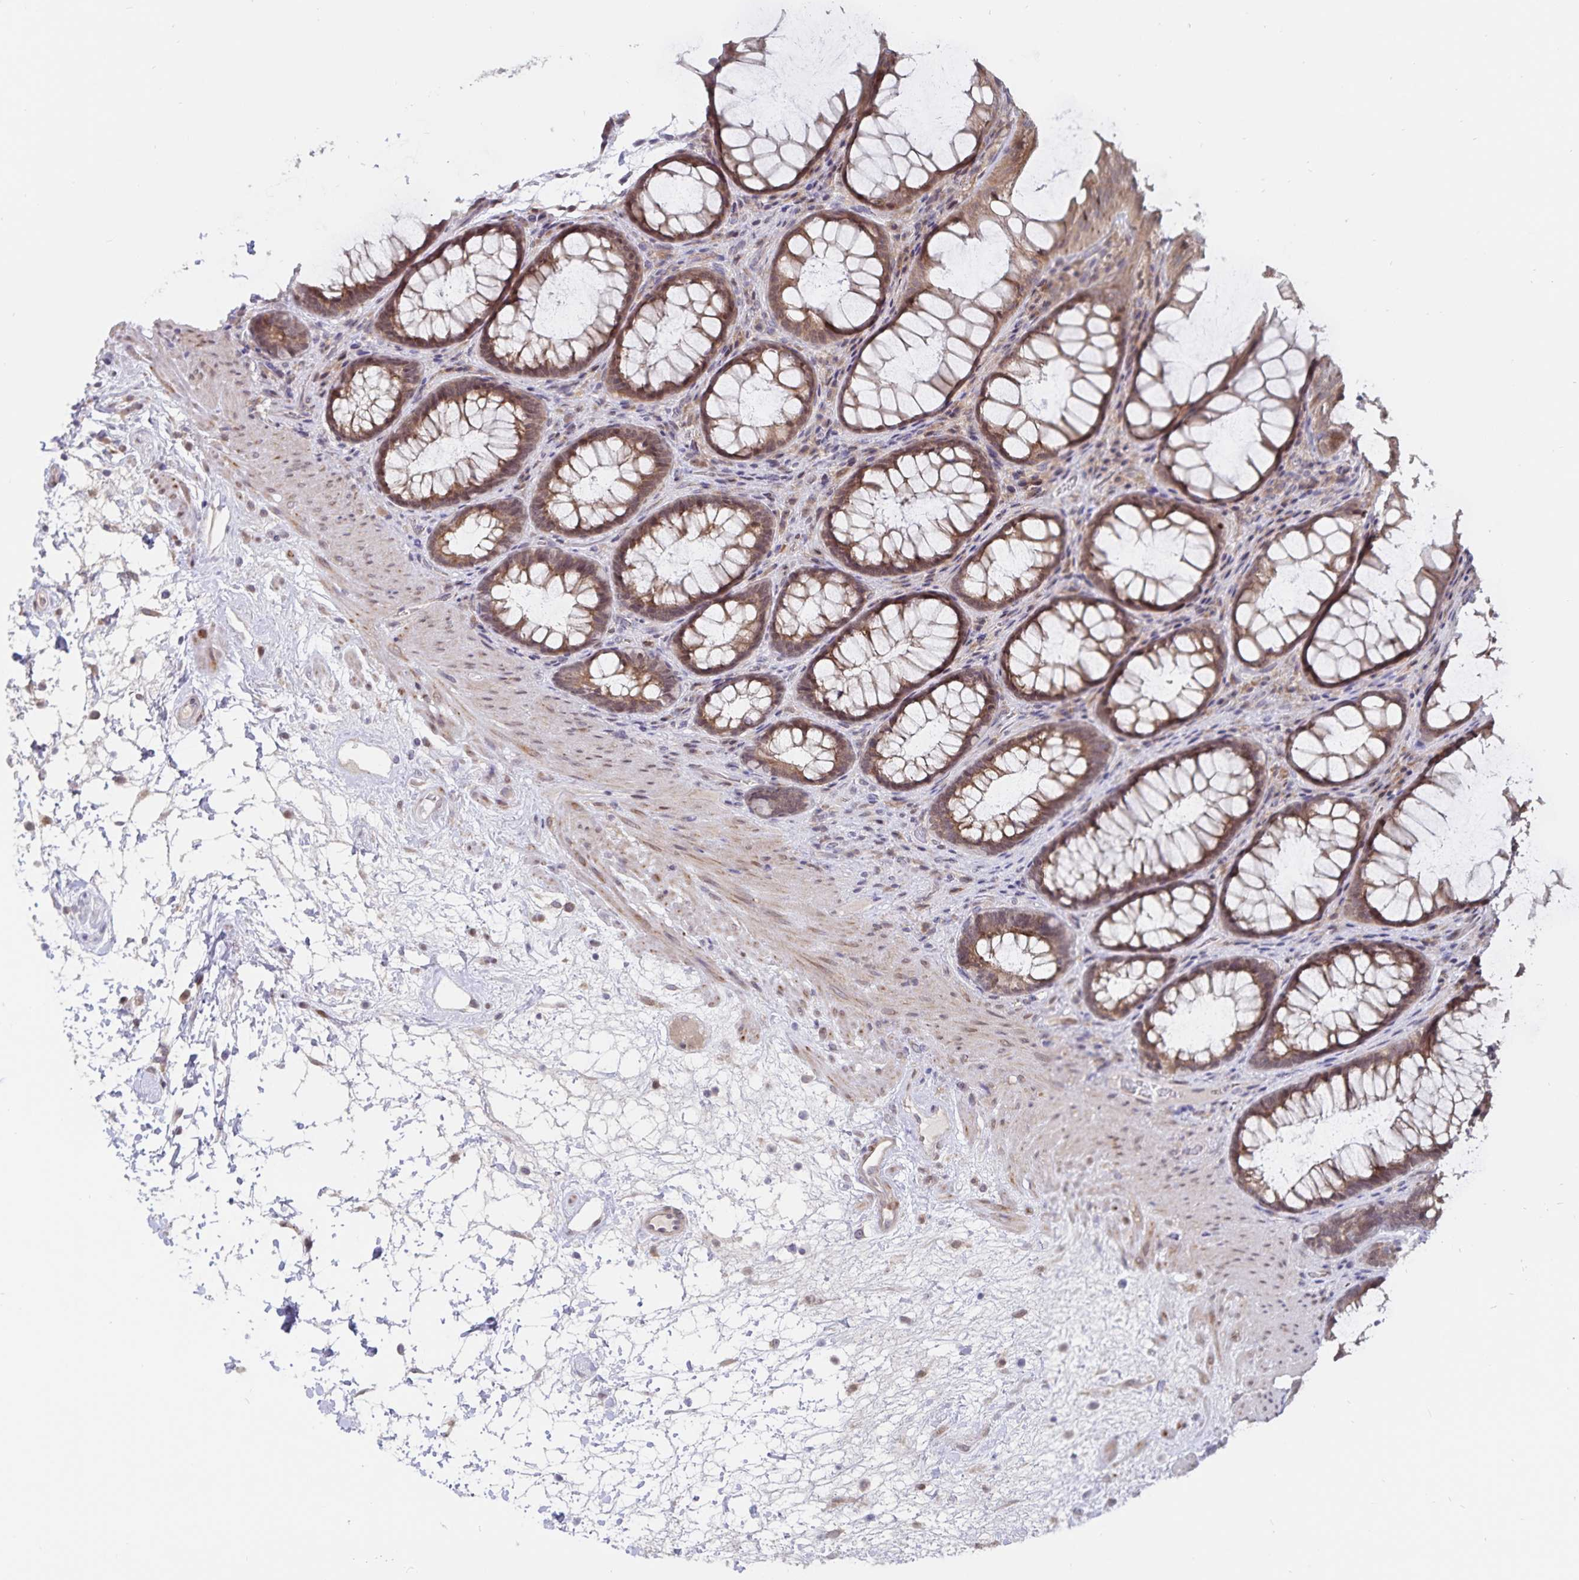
{"staining": {"intensity": "moderate", "quantity": ">75%", "location": "cytoplasmic/membranous"}, "tissue": "rectum", "cell_type": "Glandular cells", "image_type": "normal", "snomed": [{"axis": "morphology", "description": "Normal tissue, NOS"}, {"axis": "topography", "description": "Rectum"}], "caption": "This histopathology image exhibits immunohistochemistry staining of benign human rectum, with medium moderate cytoplasmic/membranous positivity in approximately >75% of glandular cells.", "gene": "ATP2A2", "patient": {"sex": "male", "age": 72}}